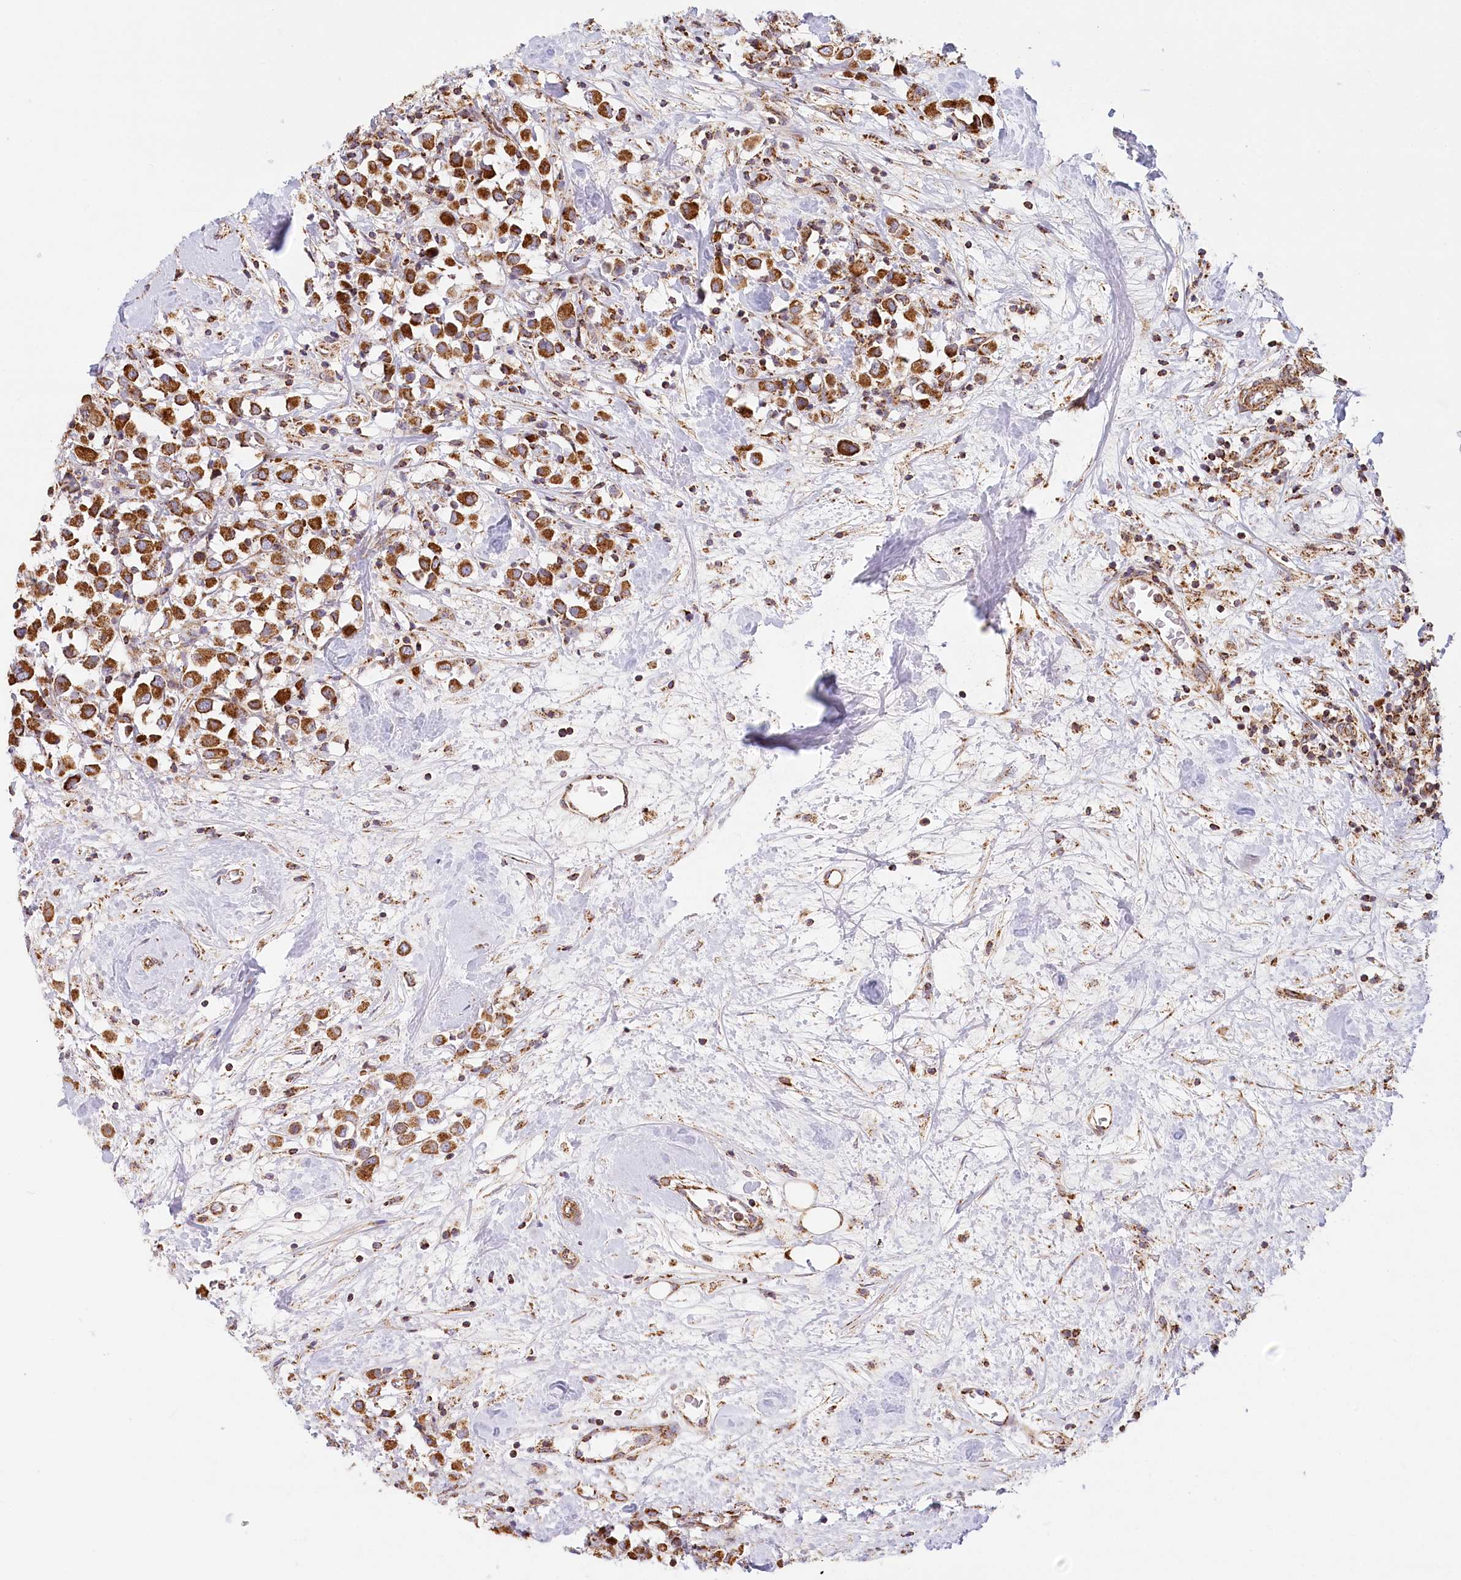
{"staining": {"intensity": "strong", "quantity": ">75%", "location": "cytoplasmic/membranous"}, "tissue": "breast cancer", "cell_type": "Tumor cells", "image_type": "cancer", "snomed": [{"axis": "morphology", "description": "Duct carcinoma"}, {"axis": "topography", "description": "Breast"}], "caption": "Tumor cells demonstrate high levels of strong cytoplasmic/membranous positivity in about >75% of cells in human breast cancer. The staining is performed using DAB (3,3'-diaminobenzidine) brown chromogen to label protein expression. The nuclei are counter-stained blue using hematoxylin.", "gene": "UMPS", "patient": {"sex": "female", "age": 61}}